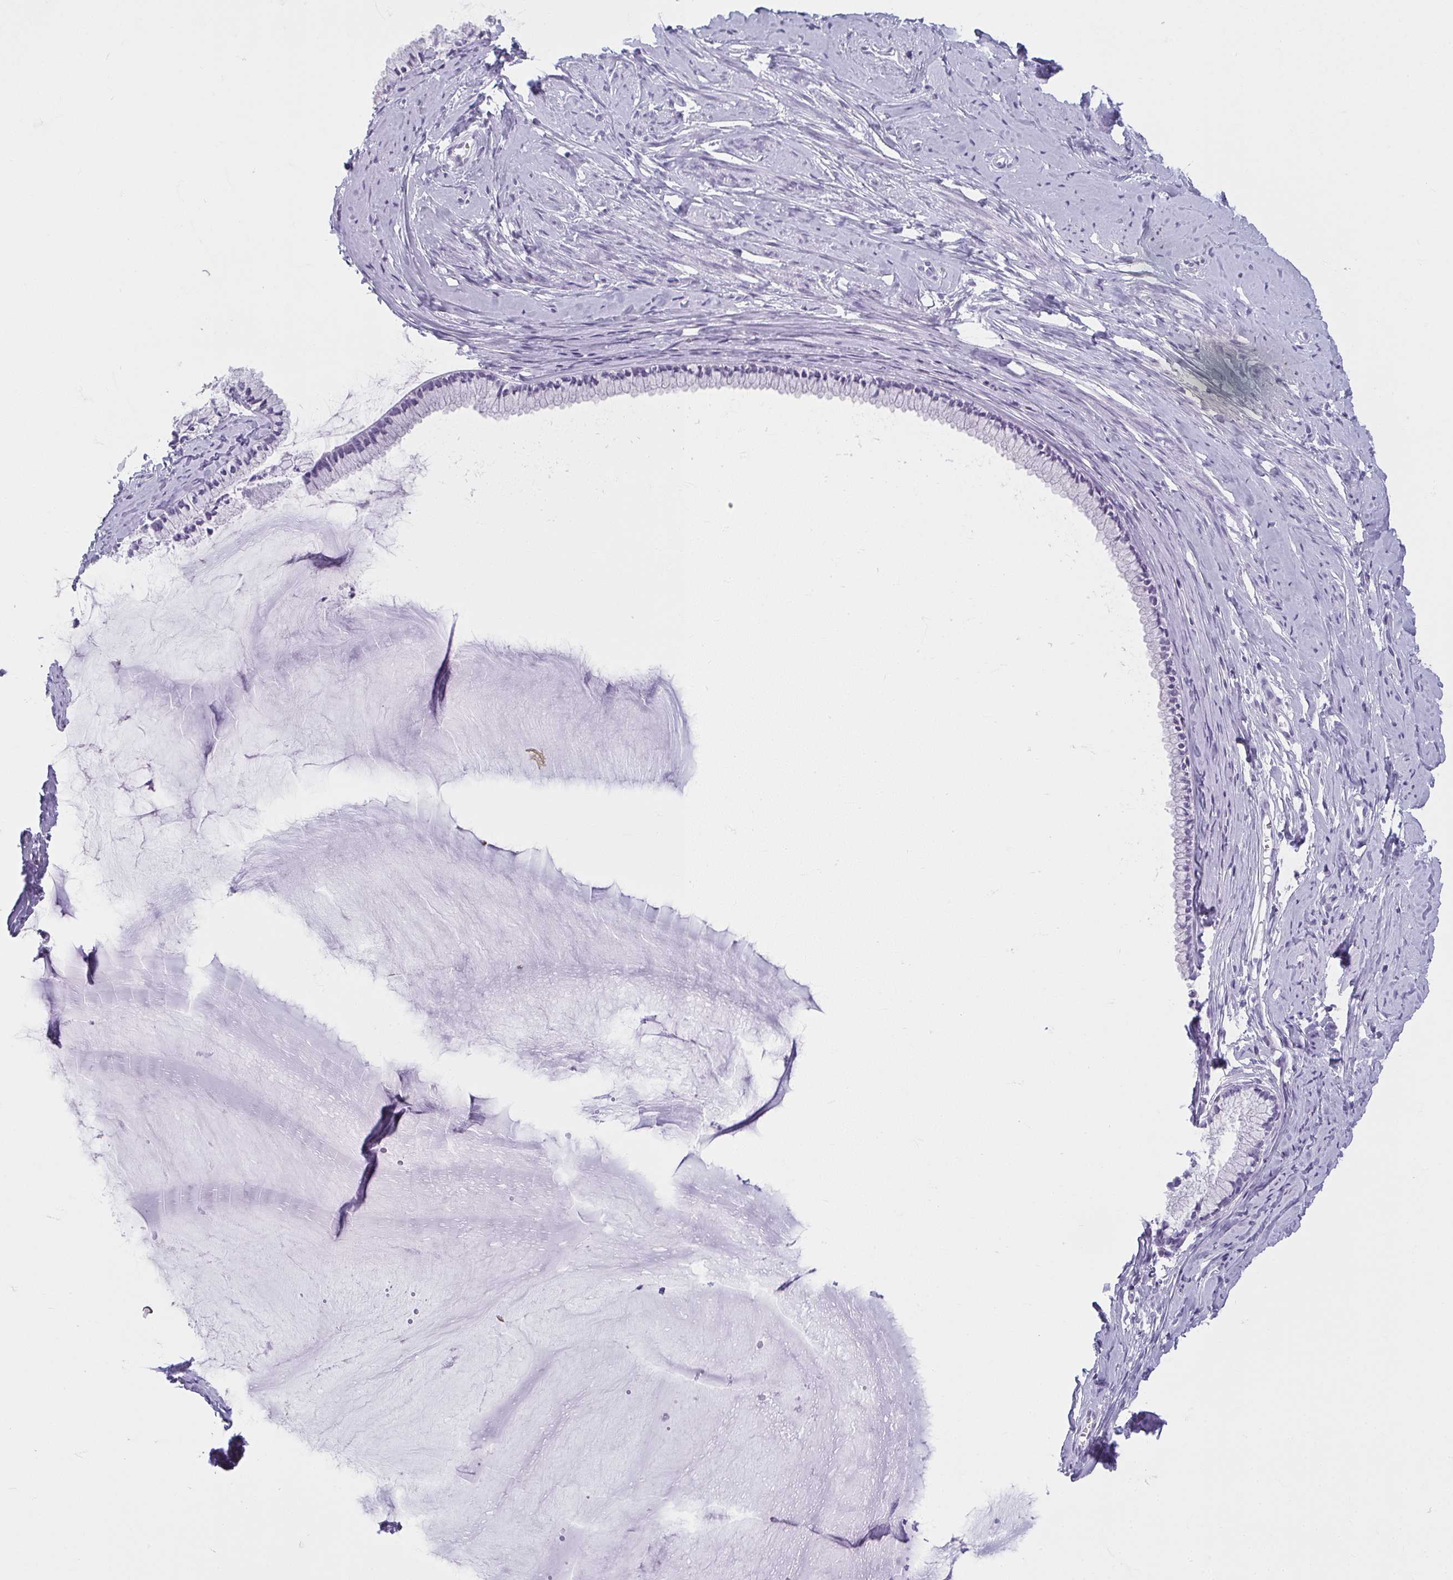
{"staining": {"intensity": "negative", "quantity": "none", "location": "none"}, "tissue": "cervix", "cell_type": "Glandular cells", "image_type": "normal", "snomed": [{"axis": "morphology", "description": "Normal tissue, NOS"}, {"axis": "topography", "description": "Cervix"}], "caption": "This is a histopathology image of immunohistochemistry (IHC) staining of benign cervix, which shows no positivity in glandular cells. (DAB immunohistochemistry with hematoxylin counter stain).", "gene": "MOBP", "patient": {"sex": "female", "age": 40}}